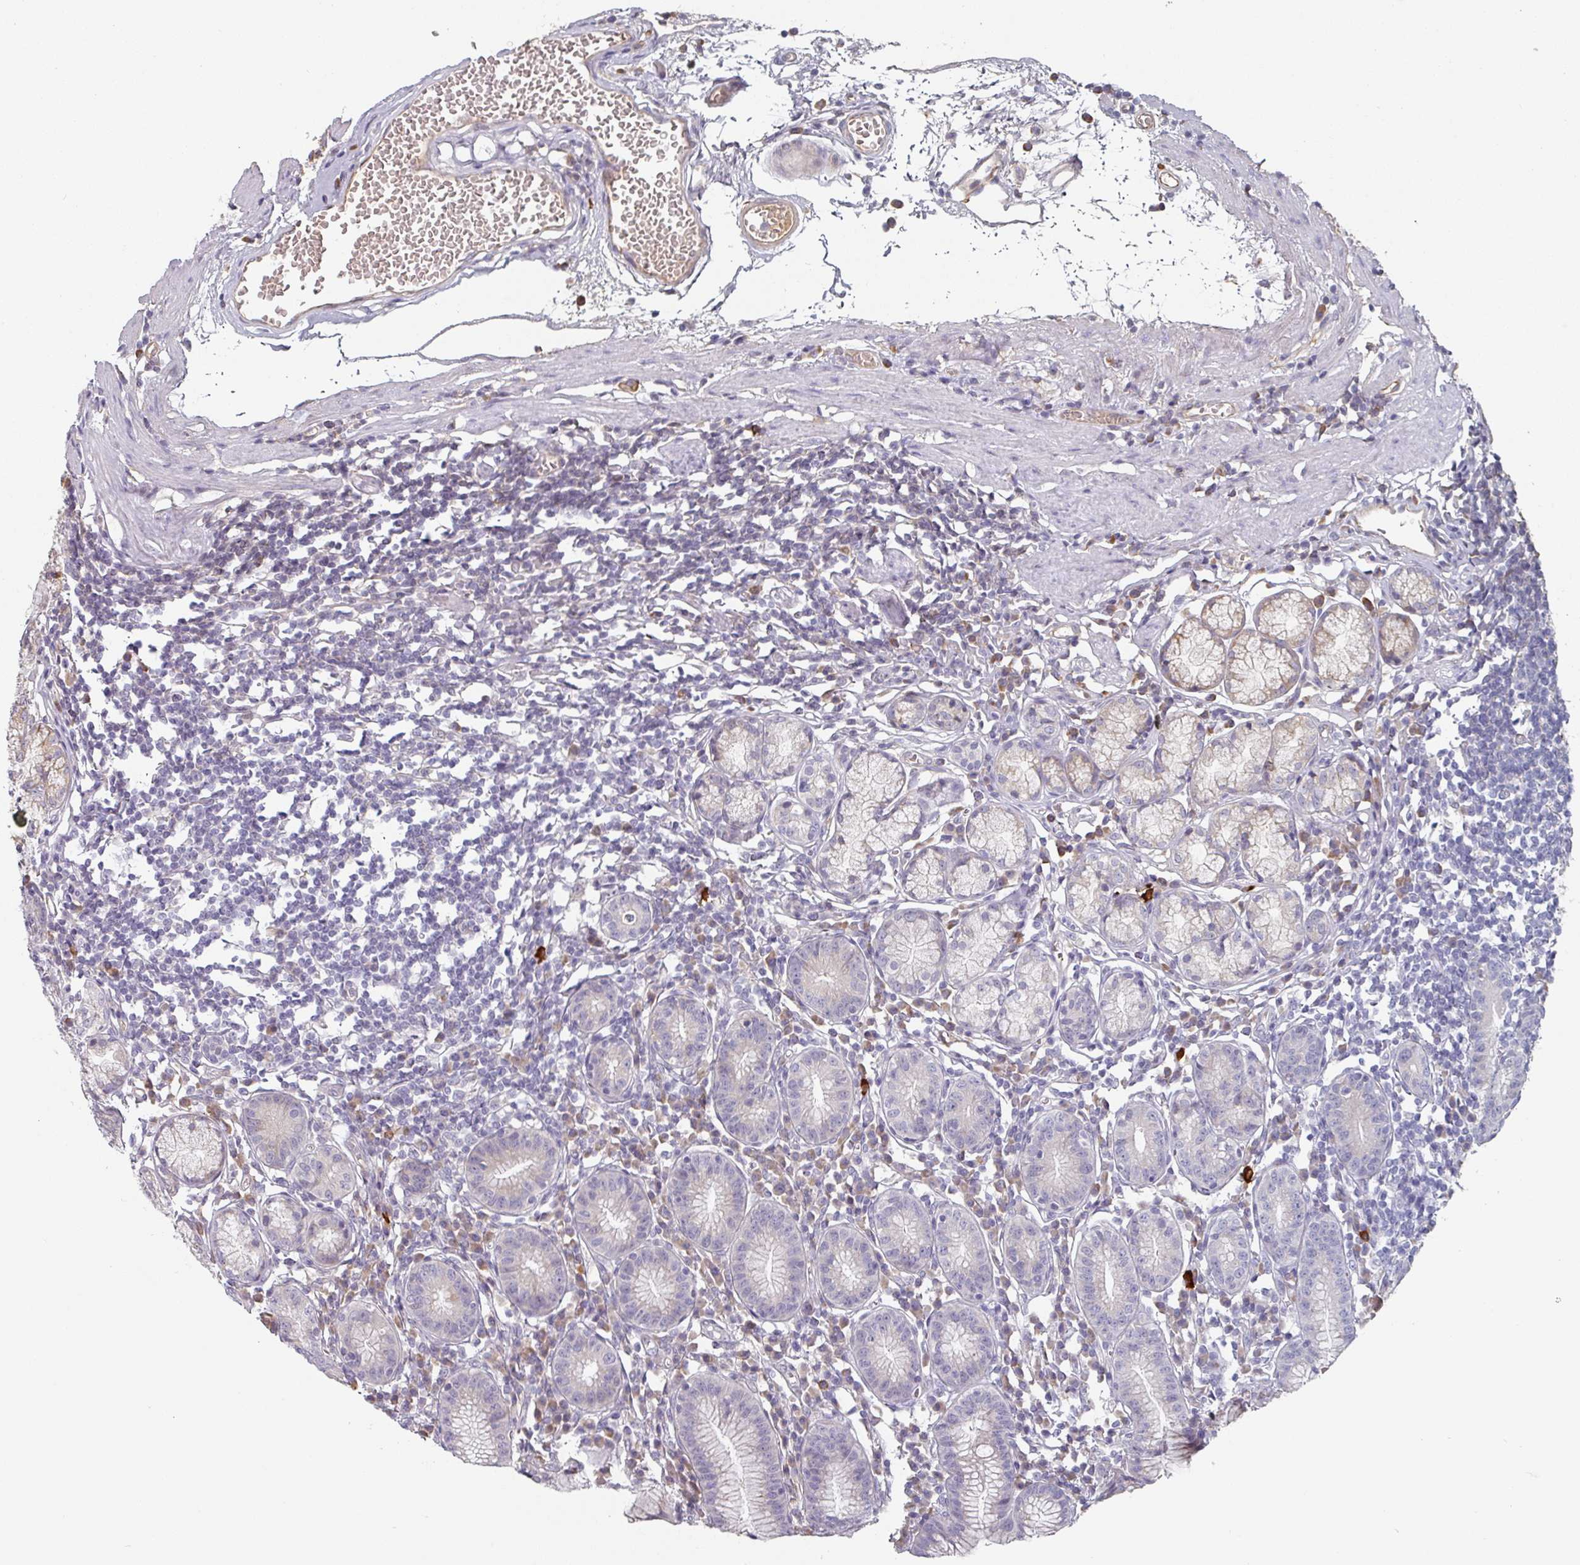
{"staining": {"intensity": "moderate", "quantity": "25%-75%", "location": "cytoplasmic/membranous"}, "tissue": "stomach", "cell_type": "Glandular cells", "image_type": "normal", "snomed": [{"axis": "morphology", "description": "Normal tissue, NOS"}, {"axis": "topography", "description": "Stomach"}], "caption": "Immunohistochemistry staining of unremarkable stomach, which exhibits medium levels of moderate cytoplasmic/membranous staining in approximately 25%-75% of glandular cells indicating moderate cytoplasmic/membranous protein positivity. The staining was performed using DAB (3,3'-diaminobenzidine) (brown) for protein detection and nuclei were counterstained in hematoxylin (blue).", "gene": "CEP78", "patient": {"sex": "male", "age": 55}}